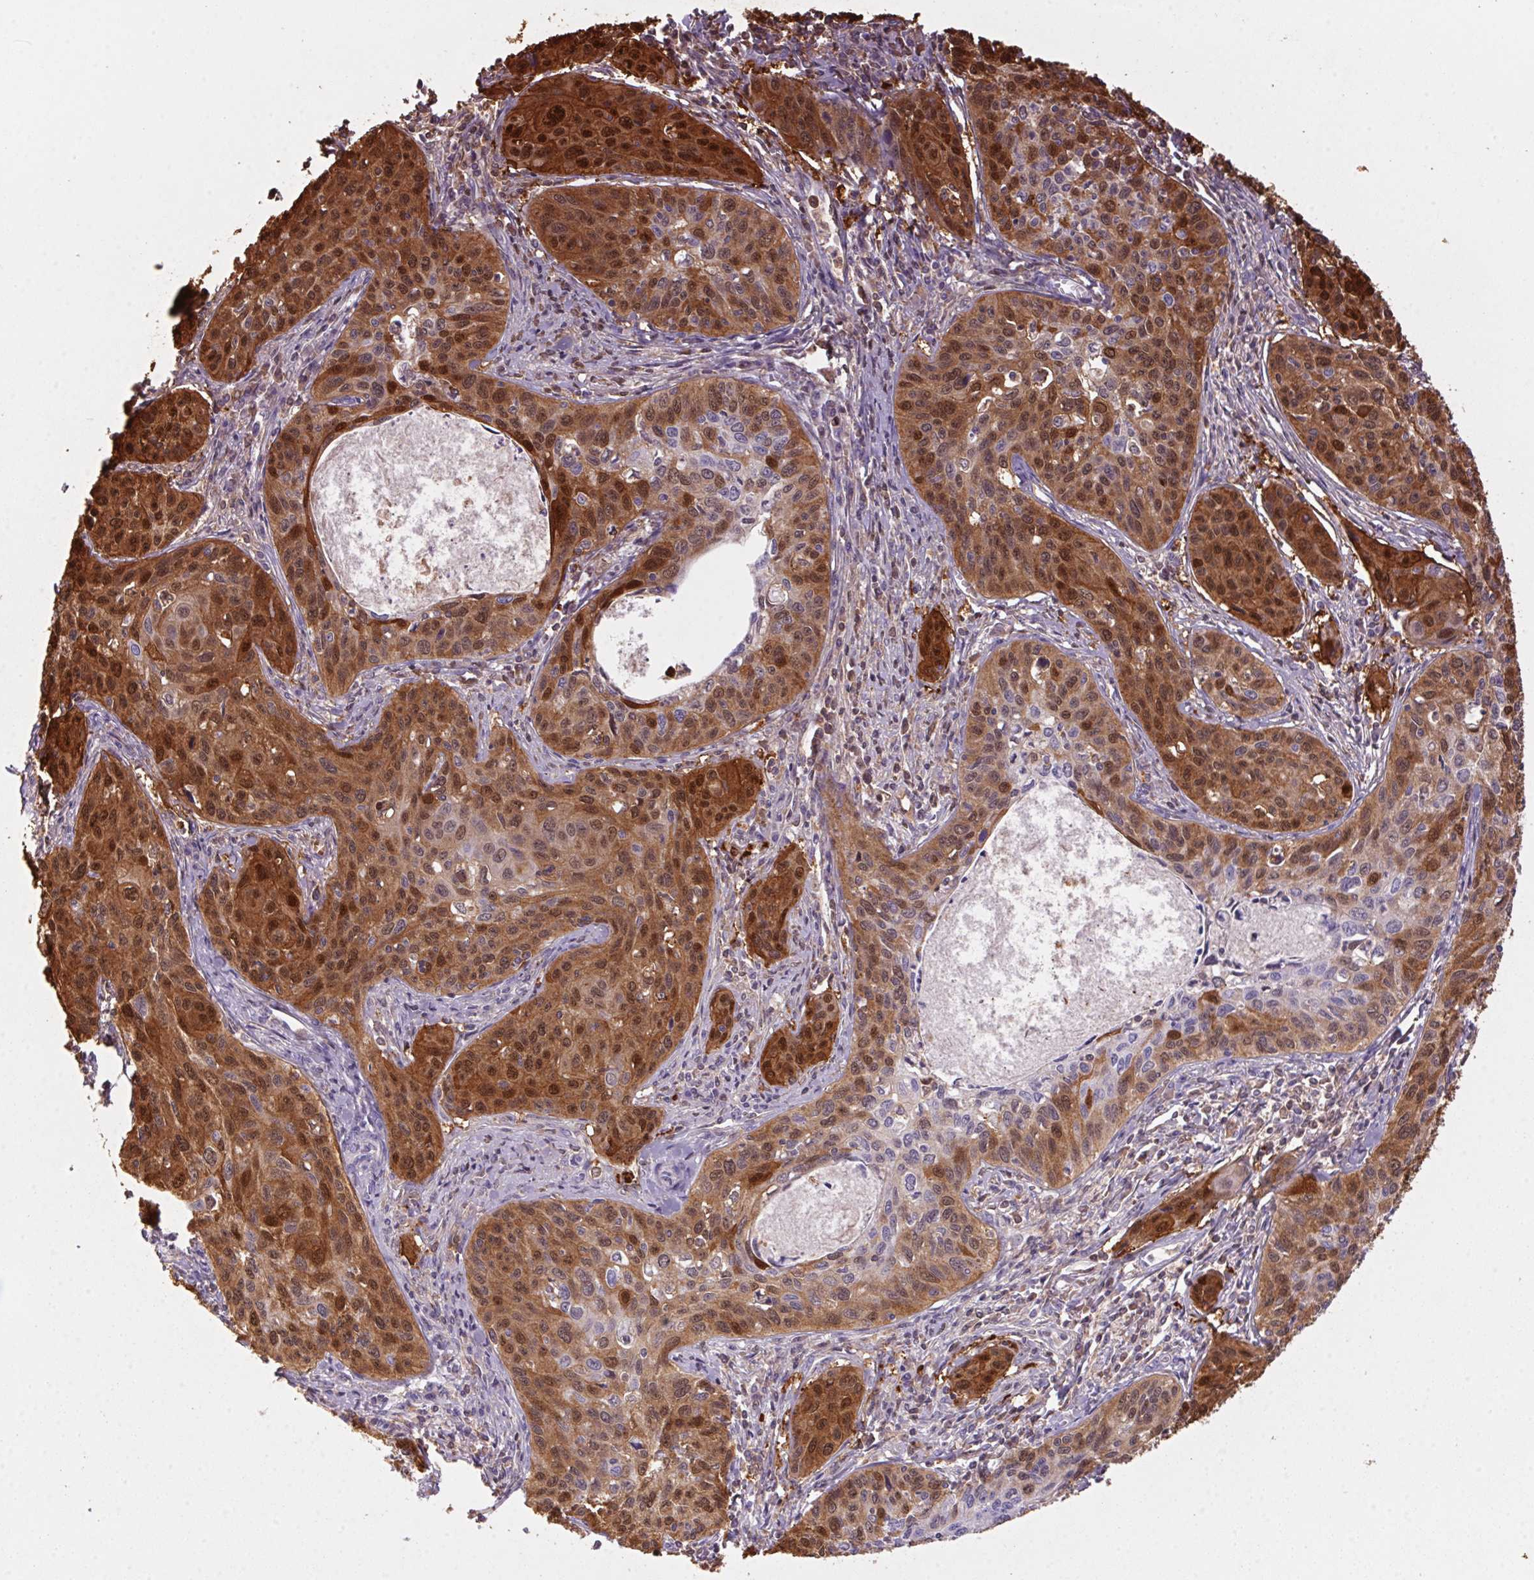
{"staining": {"intensity": "moderate", "quantity": ">75%", "location": "cytoplasmic/membranous,nuclear"}, "tissue": "cervical cancer", "cell_type": "Tumor cells", "image_type": "cancer", "snomed": [{"axis": "morphology", "description": "Squamous cell carcinoma, NOS"}, {"axis": "topography", "description": "Cervix"}], "caption": "IHC micrograph of neoplastic tissue: human cervical cancer stained using immunohistochemistry (IHC) displays medium levels of moderate protein expression localized specifically in the cytoplasmic/membranous and nuclear of tumor cells, appearing as a cytoplasmic/membranous and nuclear brown color.", "gene": "S100A2", "patient": {"sex": "female", "age": 31}}